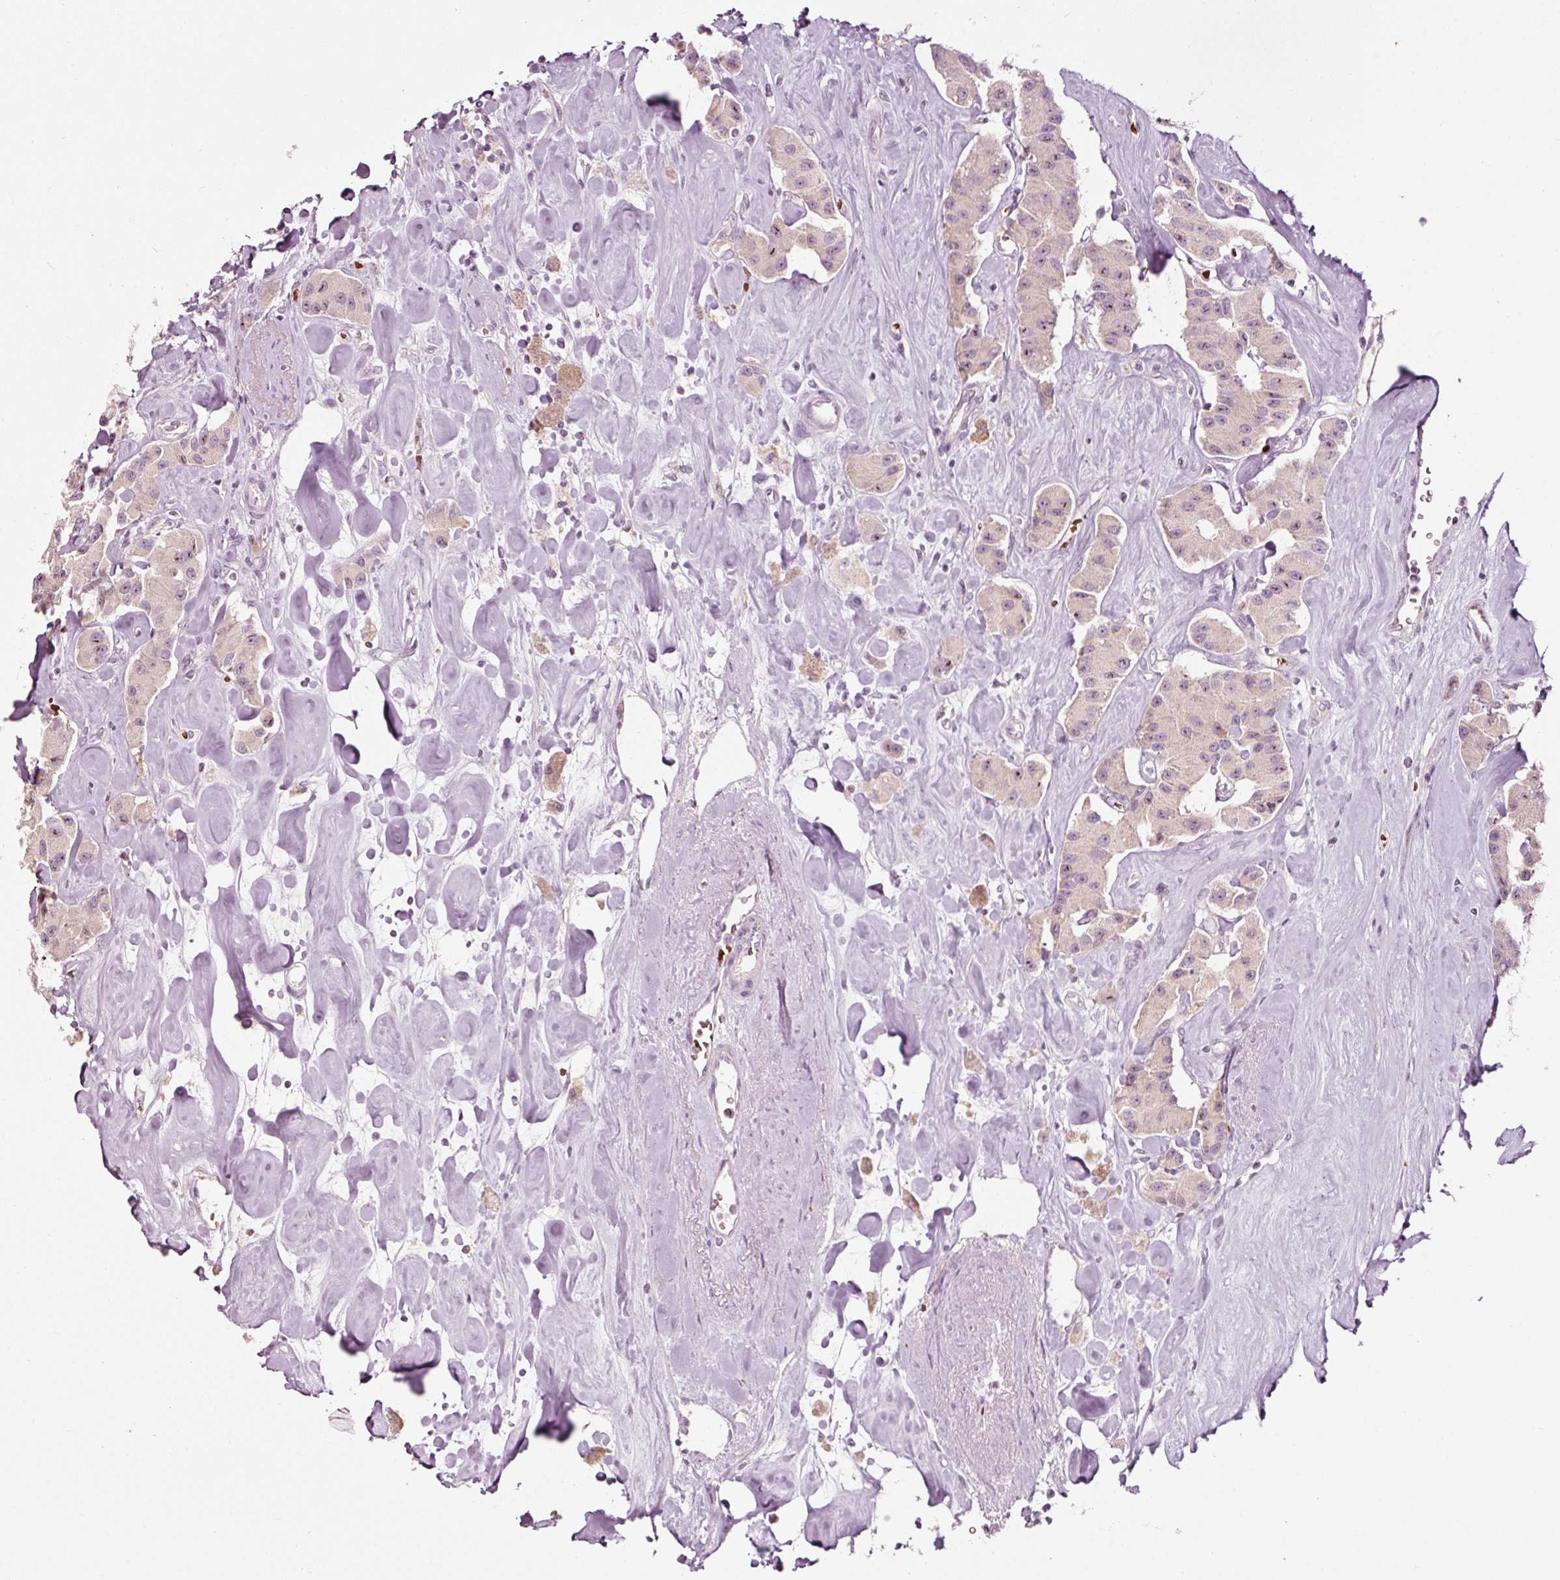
{"staining": {"intensity": "weak", "quantity": ">75%", "location": "cytoplasmic/membranous"}, "tissue": "carcinoid", "cell_type": "Tumor cells", "image_type": "cancer", "snomed": [{"axis": "morphology", "description": "Carcinoid, malignant, NOS"}, {"axis": "topography", "description": "Pancreas"}], "caption": "Protein staining of malignant carcinoid tissue reveals weak cytoplasmic/membranous staining in approximately >75% of tumor cells.", "gene": "LDHAL6B", "patient": {"sex": "male", "age": 41}}